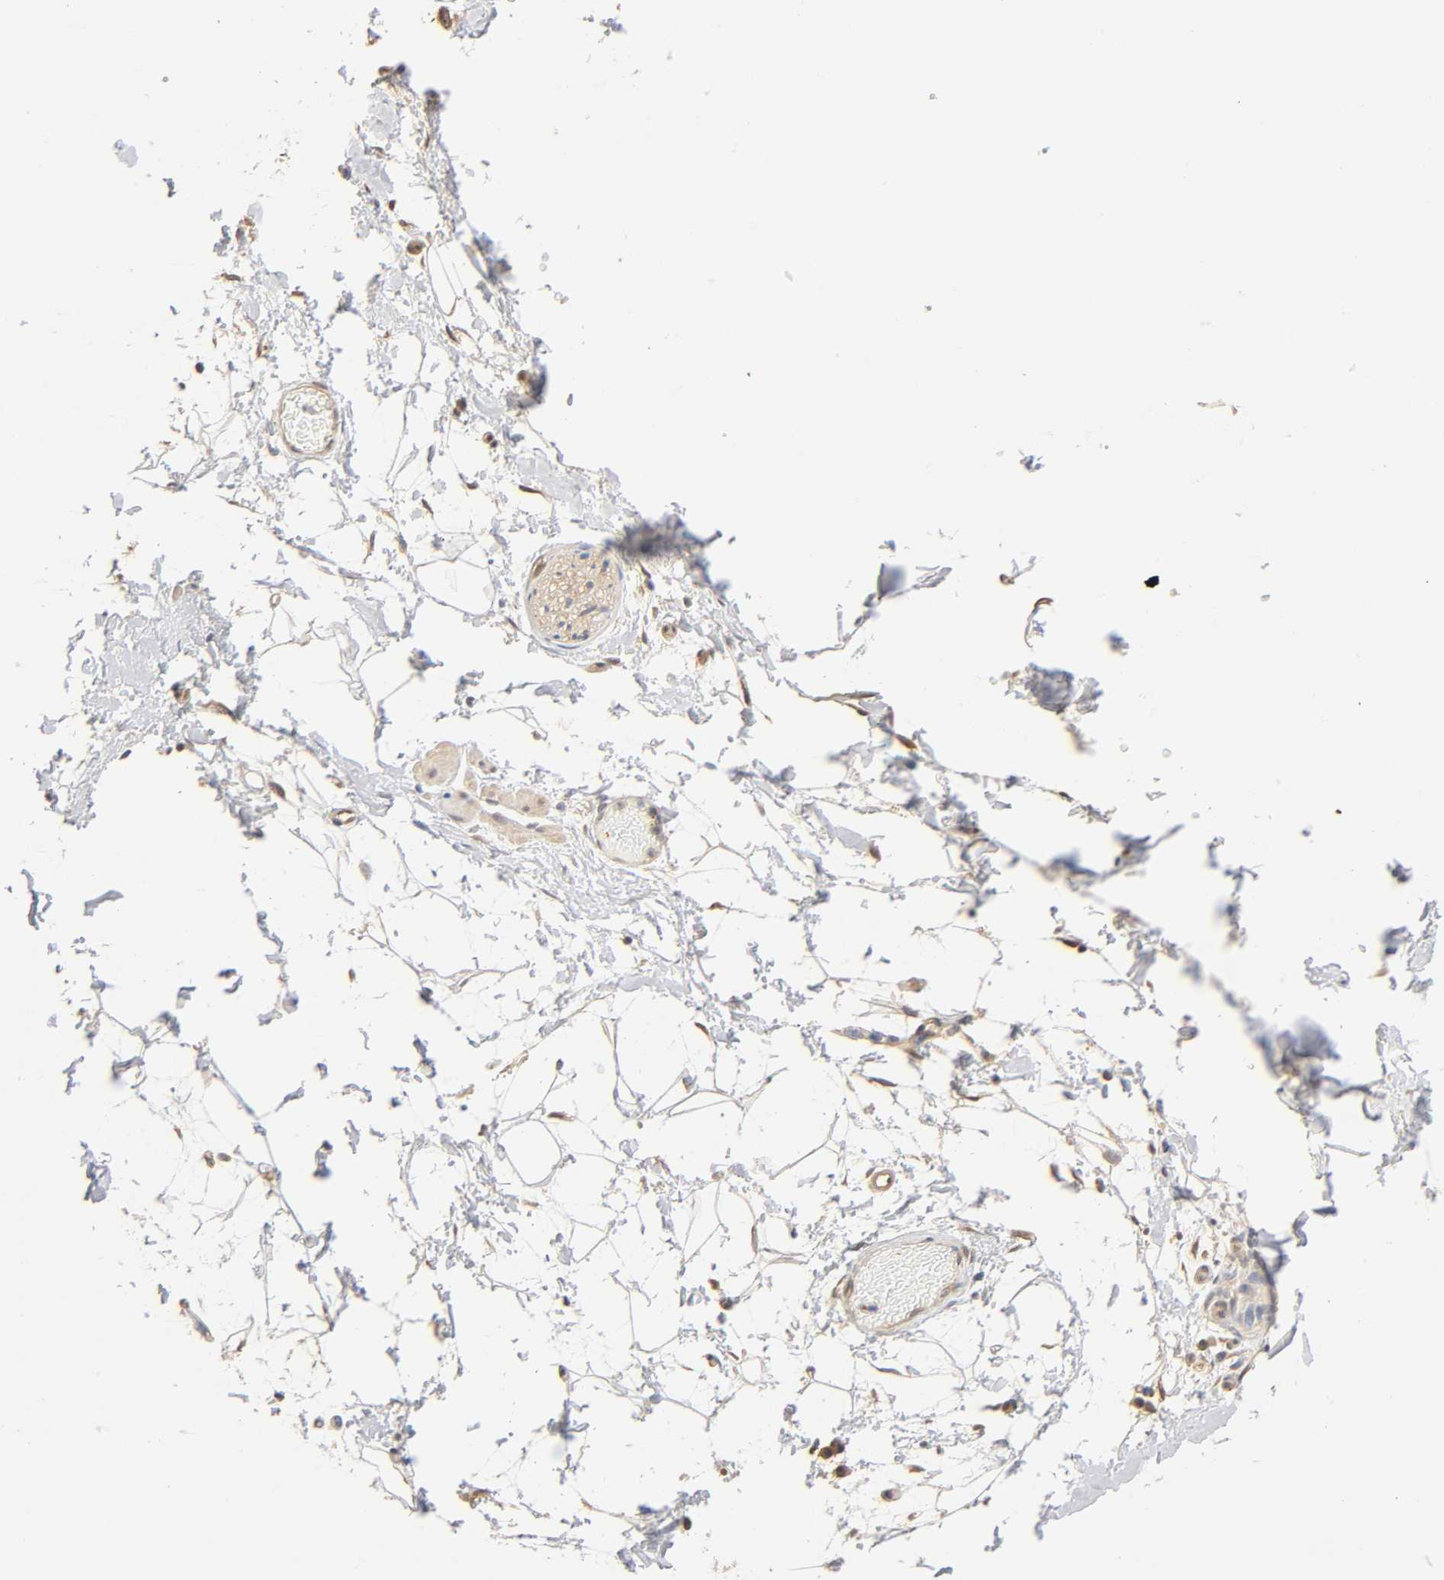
{"staining": {"intensity": "moderate", "quantity": ">75%", "location": "cytoplasmic/membranous"}, "tissue": "adipose tissue", "cell_type": "Adipocytes", "image_type": "normal", "snomed": [{"axis": "morphology", "description": "Normal tissue, NOS"}, {"axis": "topography", "description": "Soft tissue"}], "caption": "Protein staining reveals moderate cytoplasmic/membranous staining in approximately >75% of adipocytes in unremarkable adipose tissue. (Stains: DAB (3,3'-diaminobenzidine) in brown, nuclei in blue, Microscopy: brightfield microscopy at high magnification).", "gene": "PDE5A", "patient": {"sex": "male", "age": 72}}